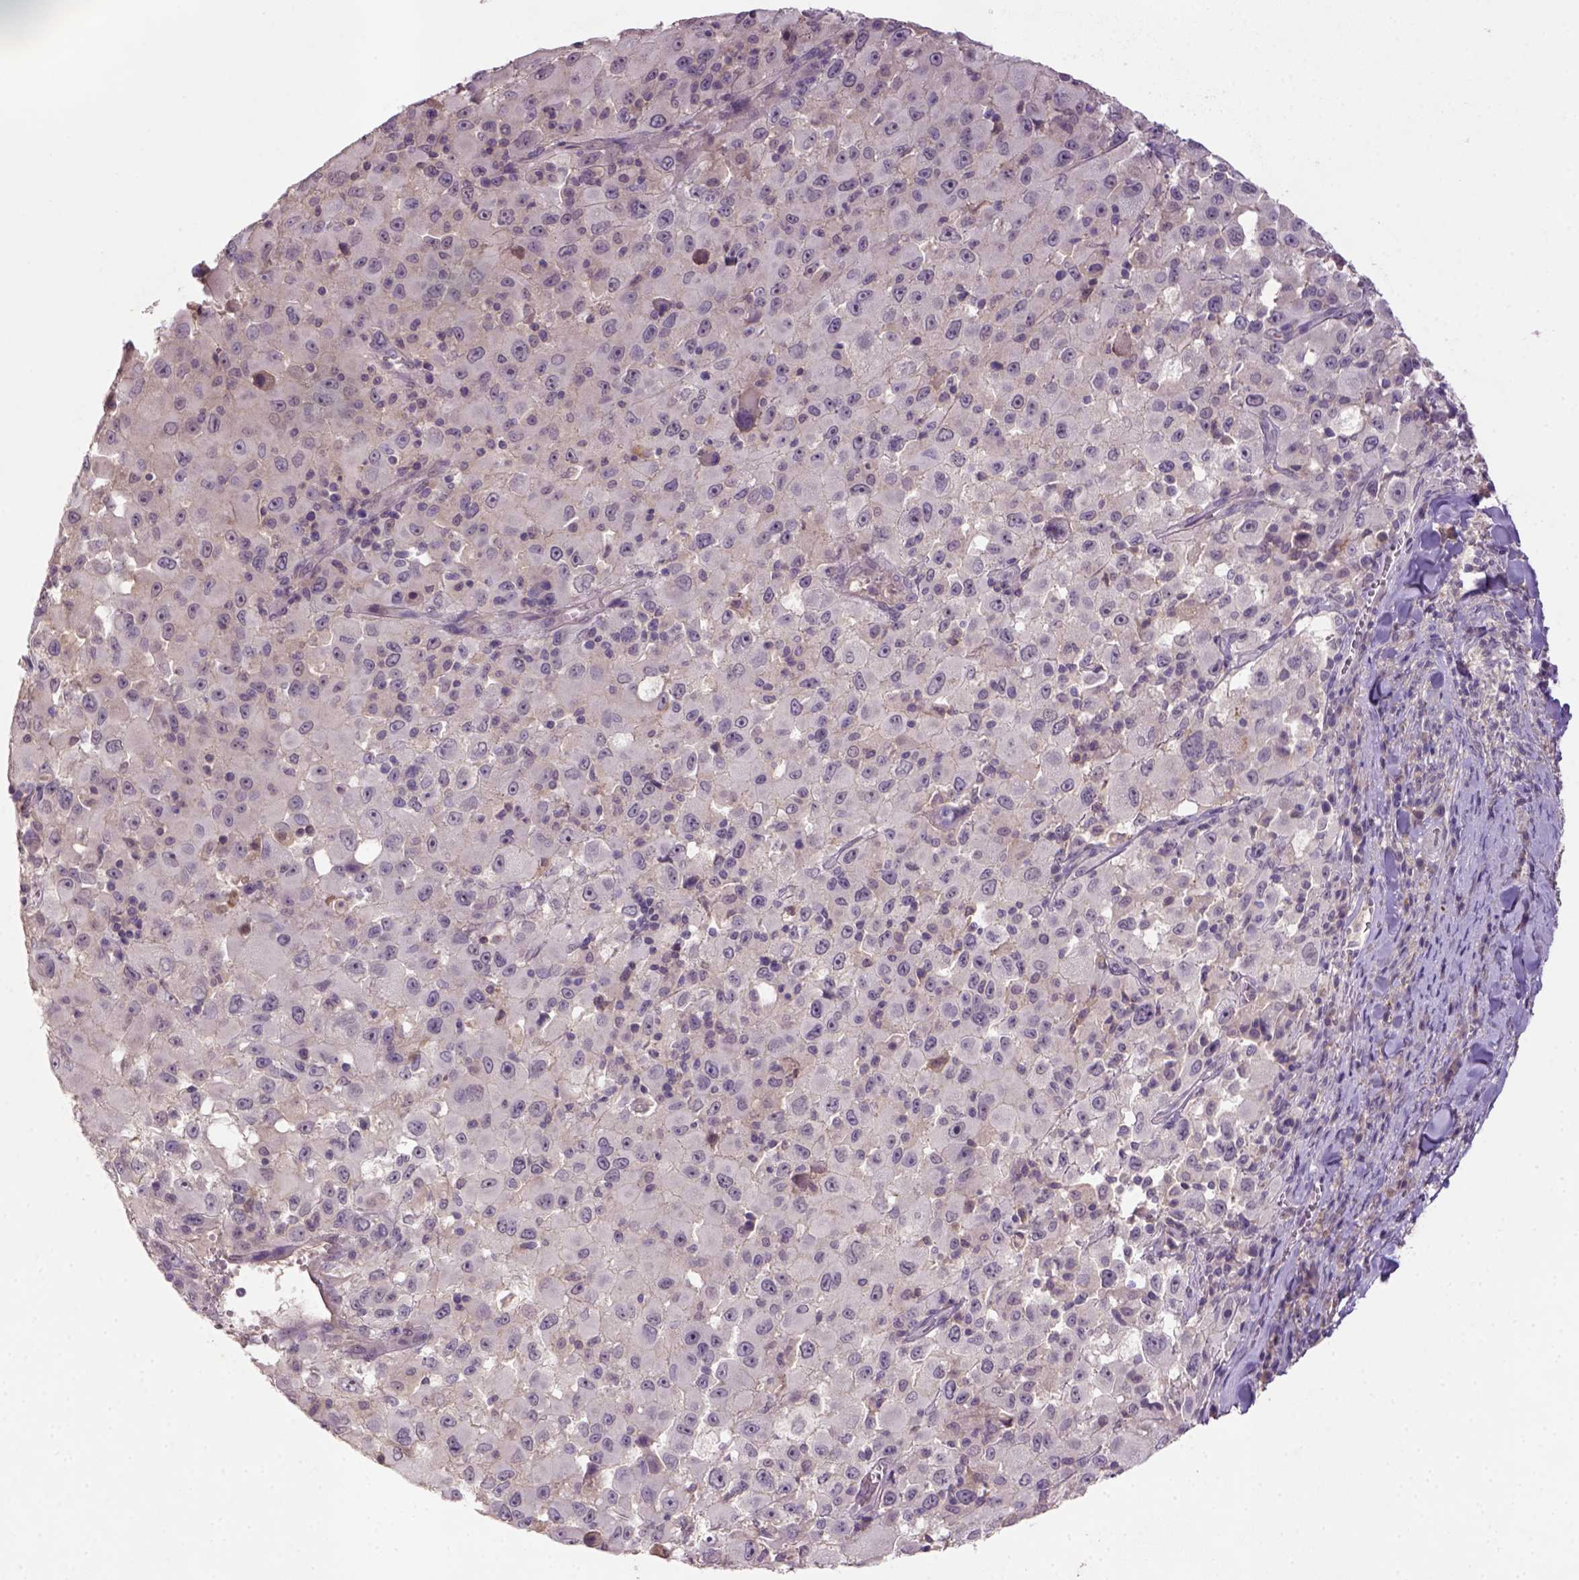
{"staining": {"intensity": "negative", "quantity": "none", "location": "none"}, "tissue": "melanoma", "cell_type": "Tumor cells", "image_type": "cancer", "snomed": [{"axis": "morphology", "description": "Malignant melanoma, Metastatic site"}, {"axis": "topography", "description": "Soft tissue"}], "caption": "This is a histopathology image of immunohistochemistry (IHC) staining of melanoma, which shows no staining in tumor cells. Brightfield microscopy of immunohistochemistry stained with DAB (brown) and hematoxylin (blue), captured at high magnification.", "gene": "NLGN2", "patient": {"sex": "male", "age": 50}}